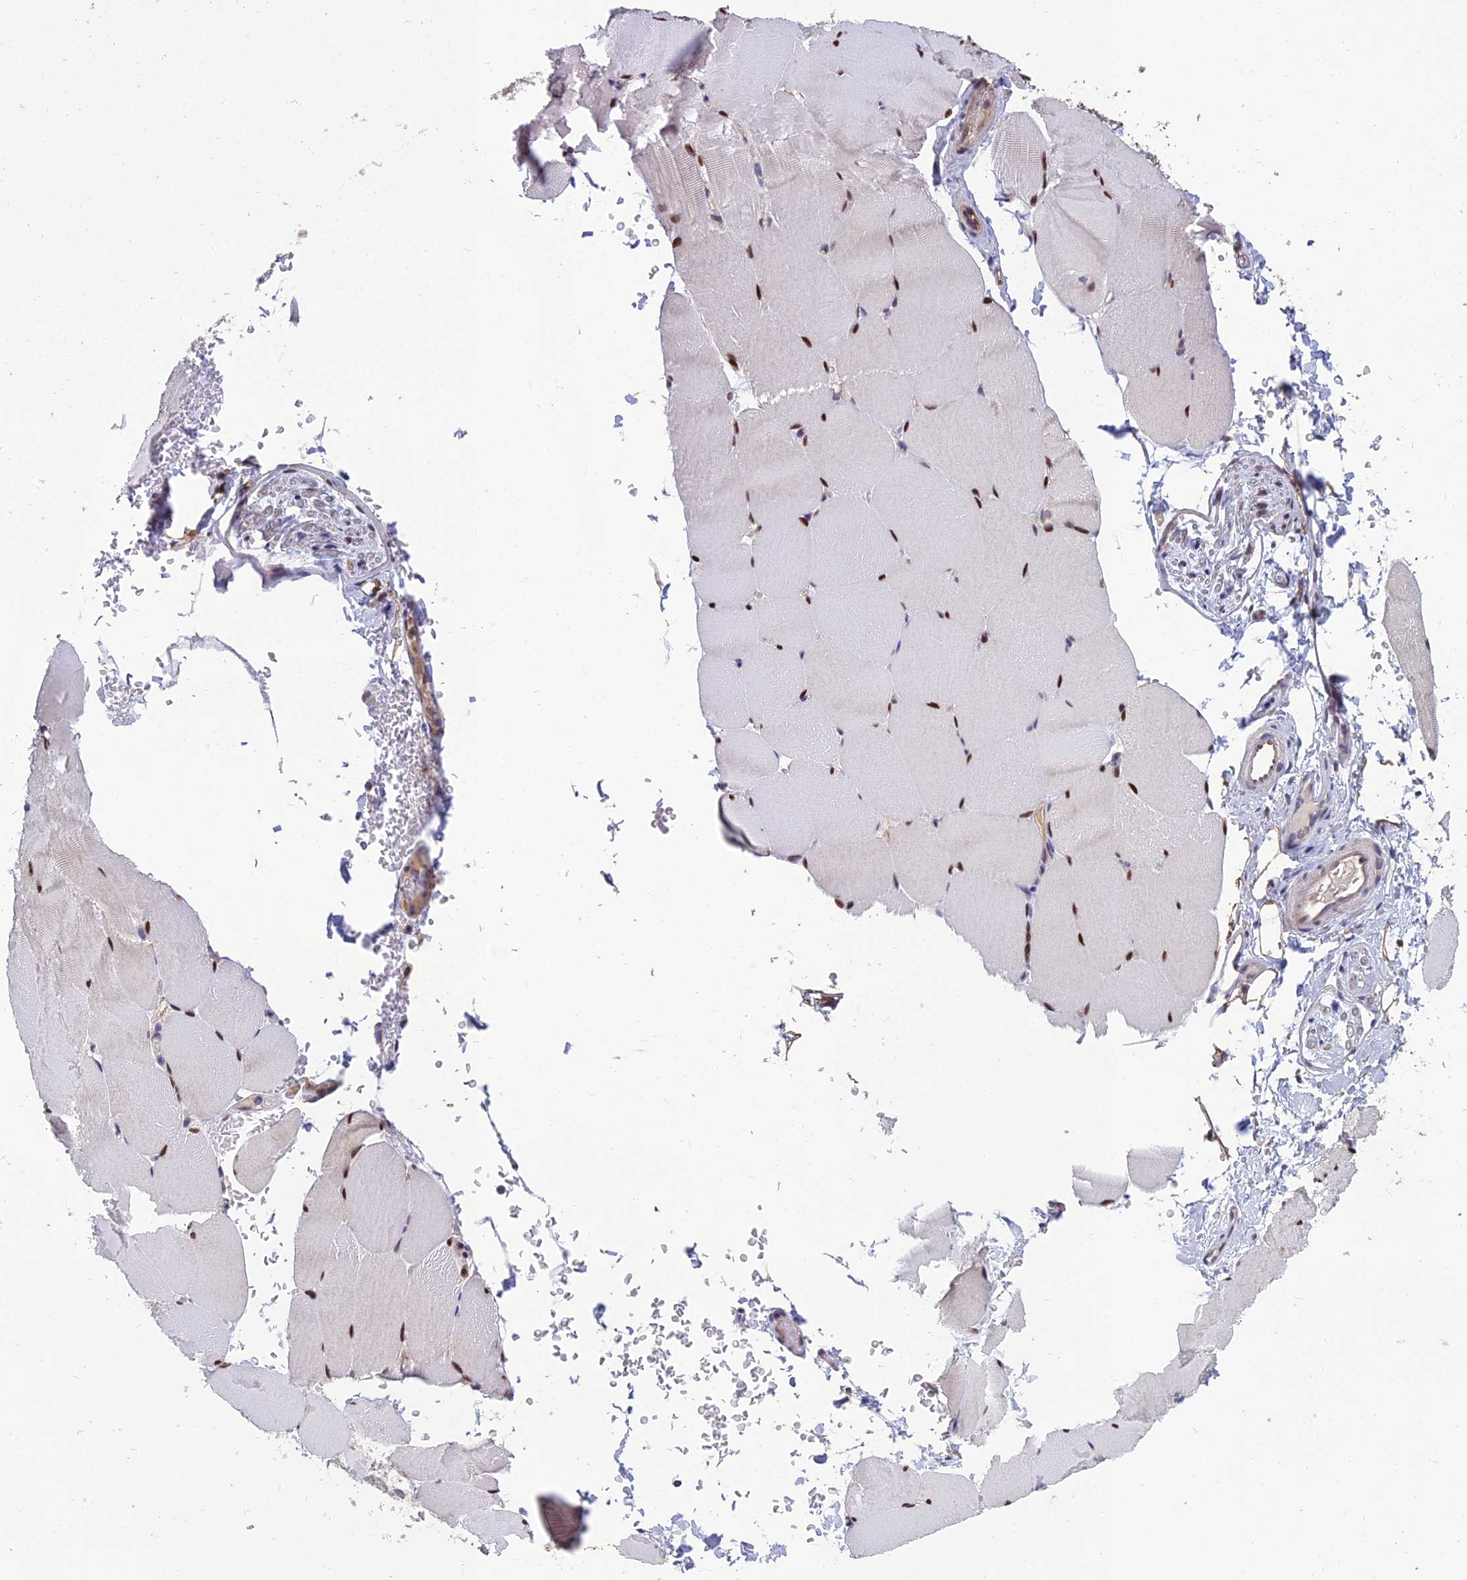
{"staining": {"intensity": "moderate", "quantity": "25%-75%", "location": "nuclear"}, "tissue": "skeletal muscle", "cell_type": "Myocytes", "image_type": "normal", "snomed": [{"axis": "morphology", "description": "Normal tissue, NOS"}, {"axis": "topography", "description": "Skeletal muscle"}, {"axis": "topography", "description": "Parathyroid gland"}], "caption": "This photomicrograph exhibits immunohistochemistry (IHC) staining of normal skeletal muscle, with medium moderate nuclear expression in approximately 25%-75% of myocytes.", "gene": "GRWD1", "patient": {"sex": "female", "age": 37}}